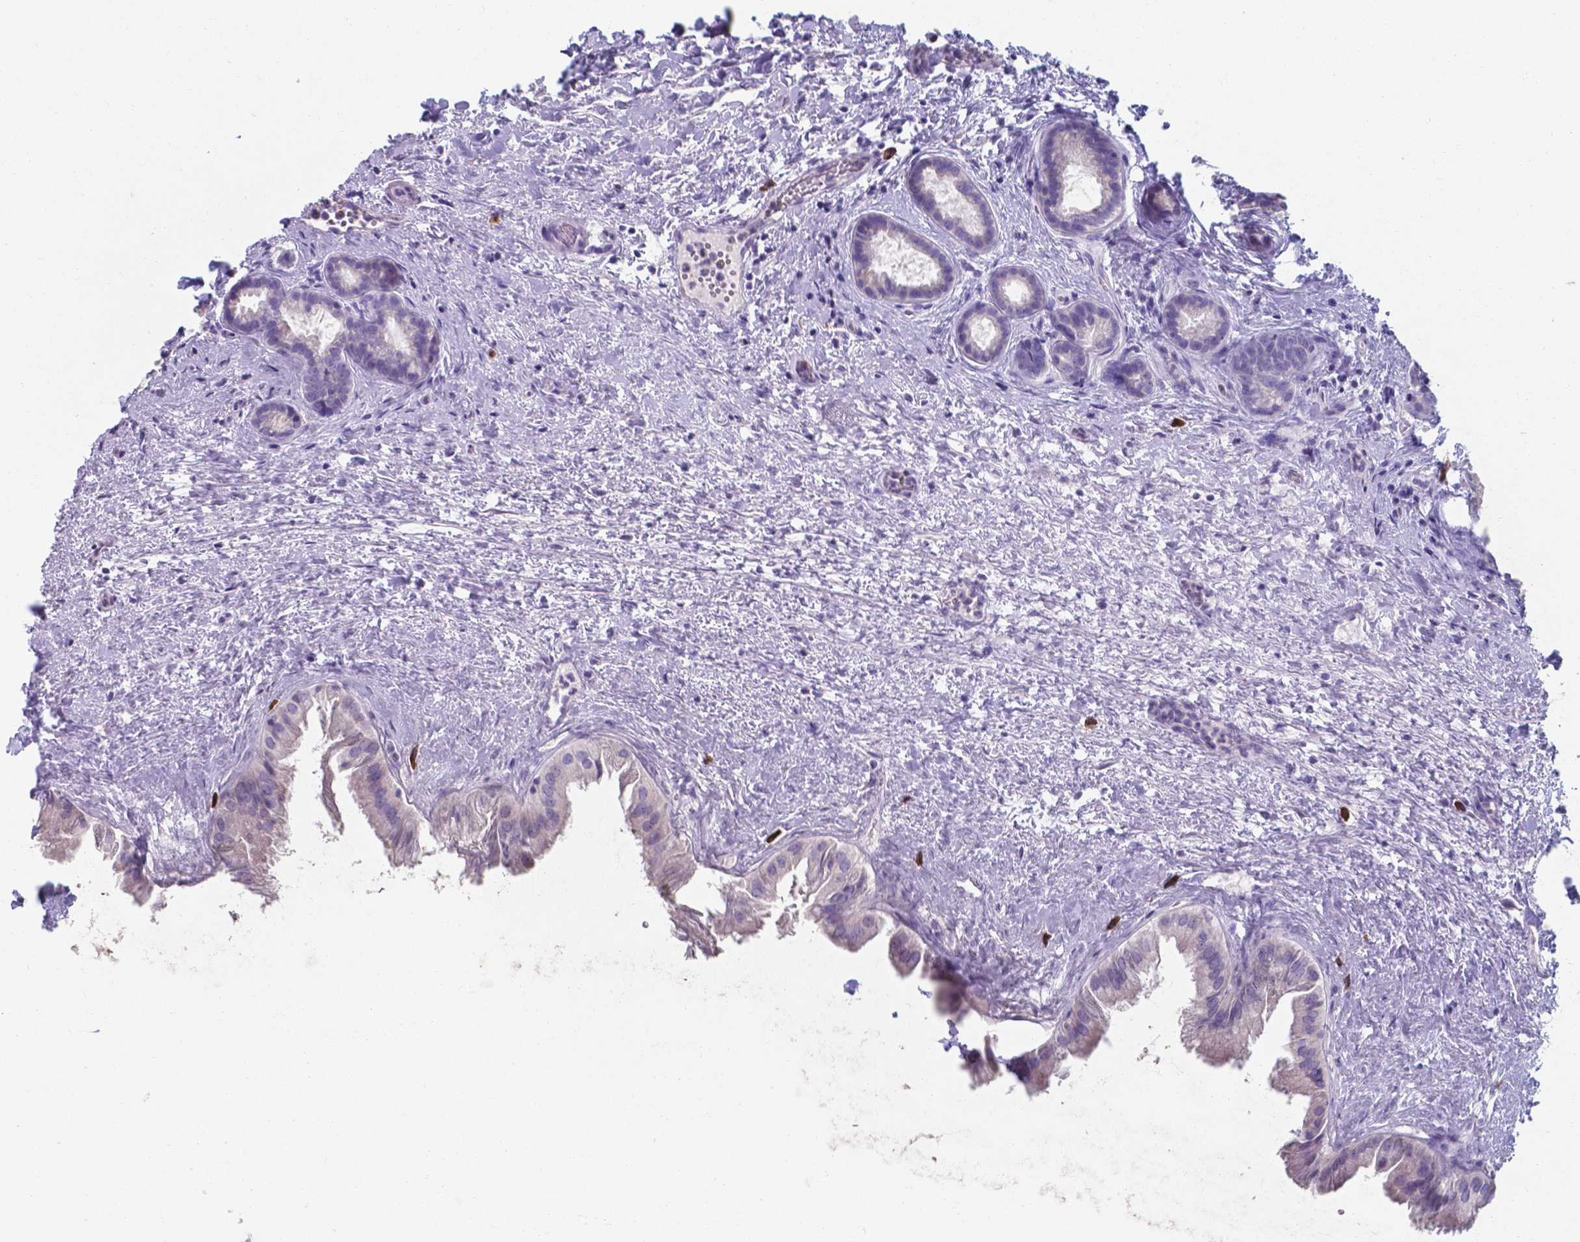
{"staining": {"intensity": "negative", "quantity": "none", "location": "none"}, "tissue": "gallbladder", "cell_type": "Glandular cells", "image_type": "normal", "snomed": [{"axis": "morphology", "description": "Normal tissue, NOS"}, {"axis": "topography", "description": "Gallbladder"}], "caption": "Immunohistochemical staining of unremarkable human gallbladder shows no significant staining in glandular cells. The staining was performed using DAB (3,3'-diaminobenzidine) to visualize the protein expression in brown, while the nuclei were stained in blue with hematoxylin (Magnification: 20x).", "gene": "UBE2J1", "patient": {"sex": "male", "age": 70}}